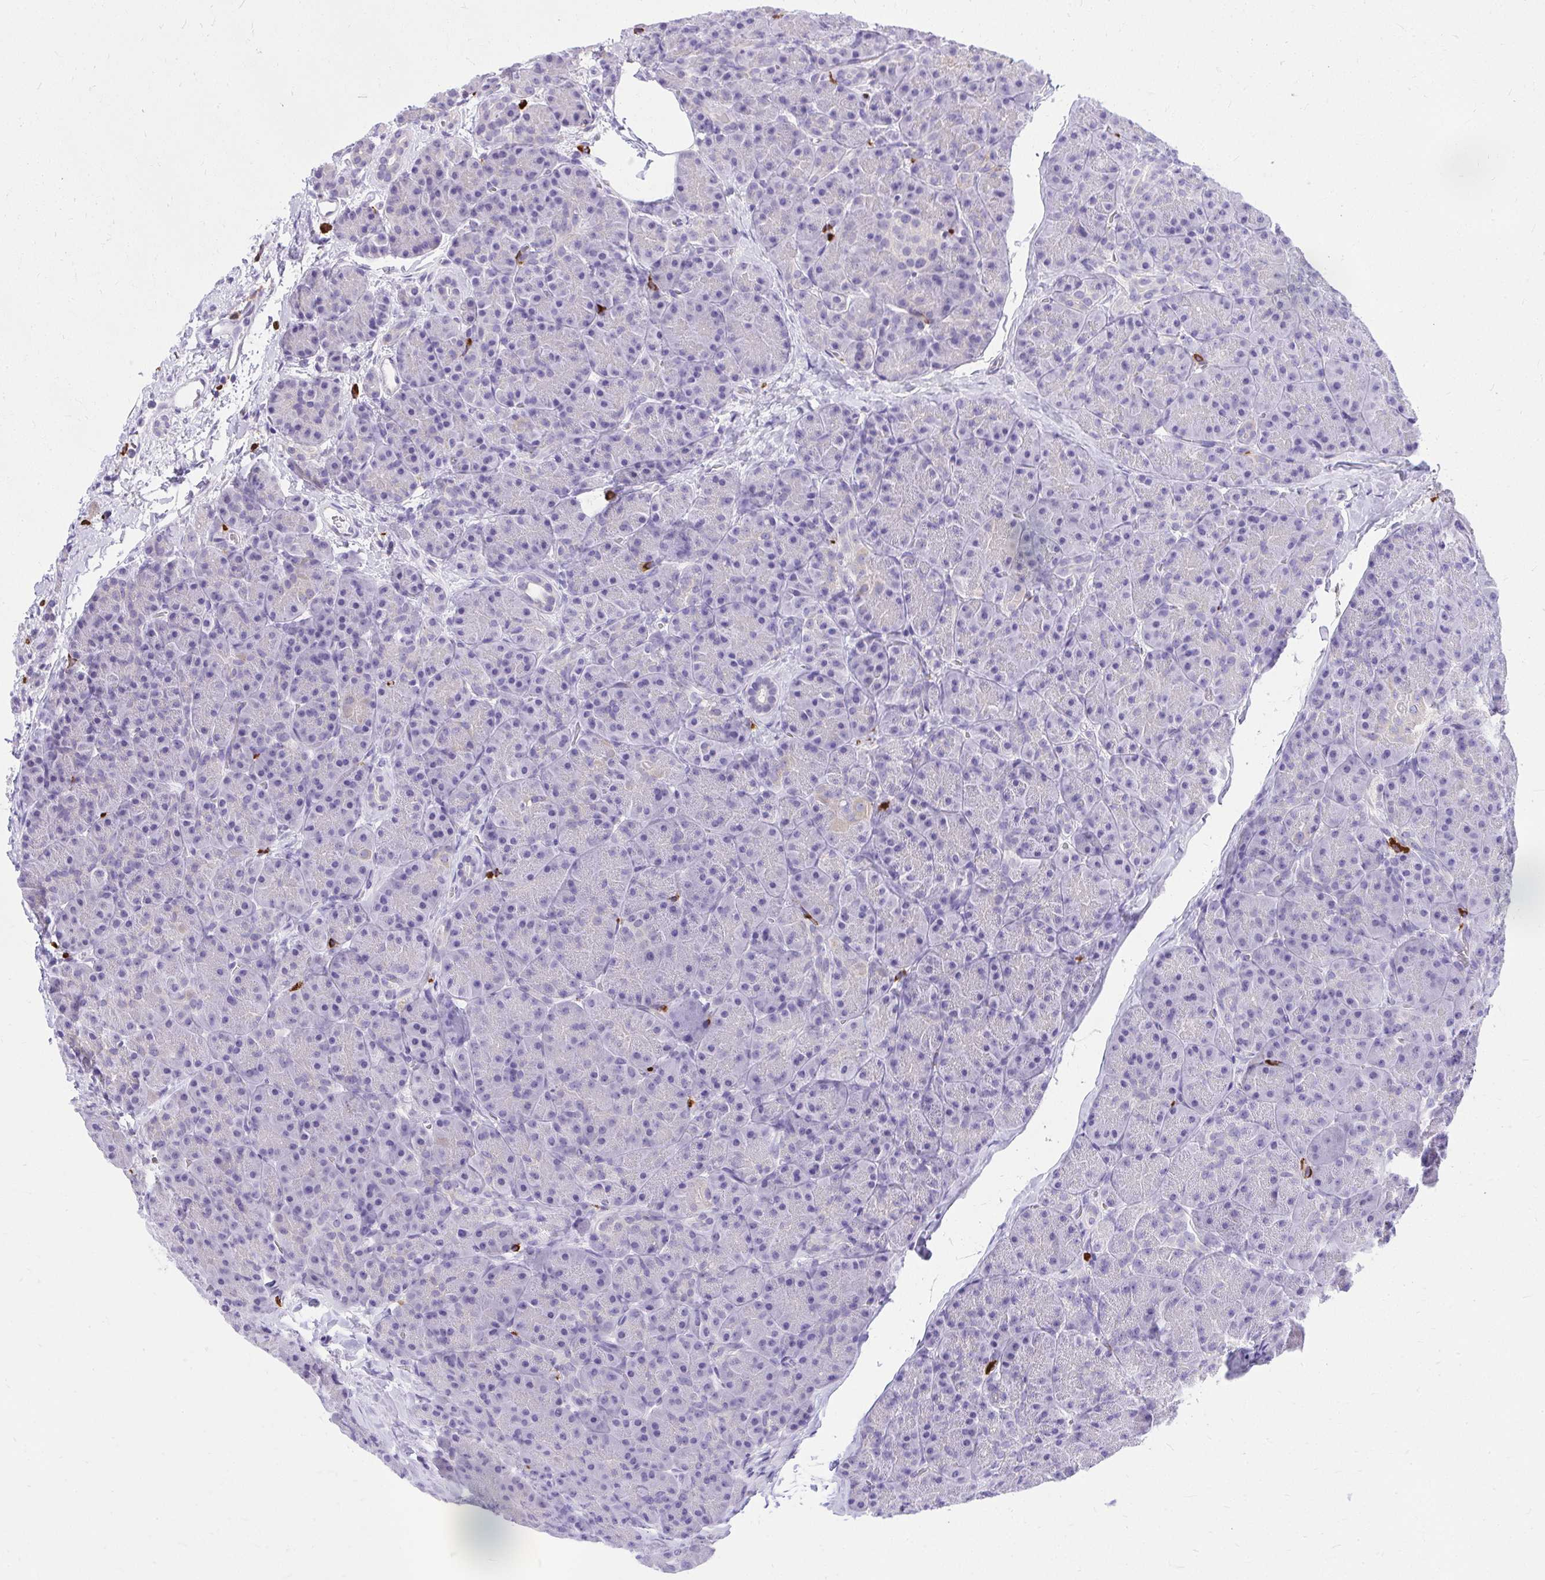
{"staining": {"intensity": "negative", "quantity": "none", "location": "none"}, "tissue": "pancreas", "cell_type": "Exocrine glandular cells", "image_type": "normal", "snomed": [{"axis": "morphology", "description": "Normal tissue, NOS"}, {"axis": "topography", "description": "Pancreas"}], "caption": "Immunohistochemistry (IHC) histopathology image of unremarkable pancreas: human pancreas stained with DAB shows no significant protein expression in exocrine glandular cells. (Brightfield microscopy of DAB immunohistochemistry at high magnification).", "gene": "PSD", "patient": {"sex": "male", "age": 57}}